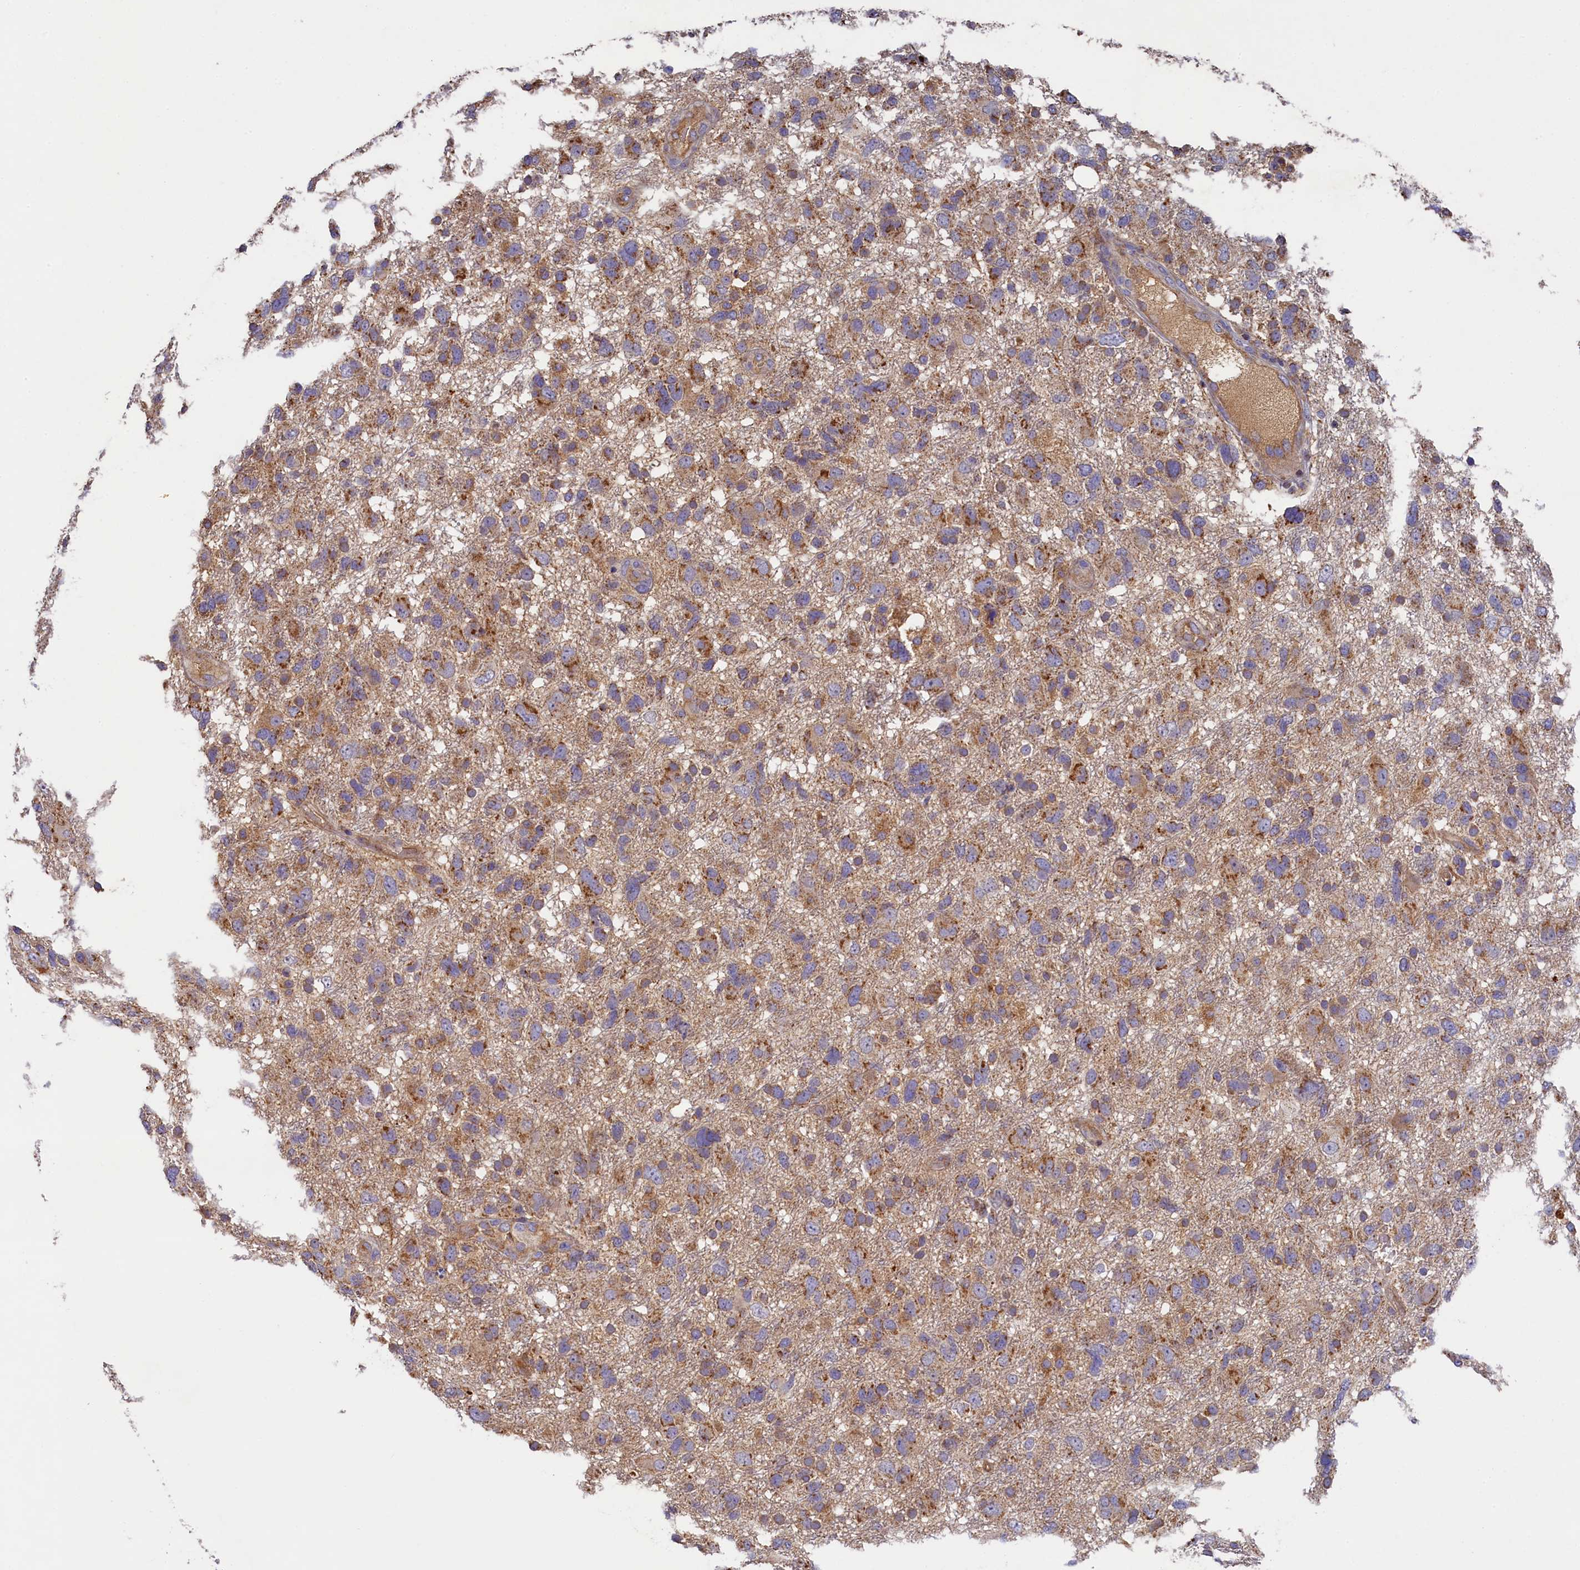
{"staining": {"intensity": "moderate", "quantity": ">75%", "location": "cytoplasmic/membranous"}, "tissue": "glioma", "cell_type": "Tumor cells", "image_type": "cancer", "snomed": [{"axis": "morphology", "description": "Glioma, malignant, High grade"}, {"axis": "topography", "description": "Brain"}], "caption": "Brown immunohistochemical staining in malignant glioma (high-grade) displays moderate cytoplasmic/membranous expression in about >75% of tumor cells.", "gene": "SEC31B", "patient": {"sex": "male", "age": 61}}